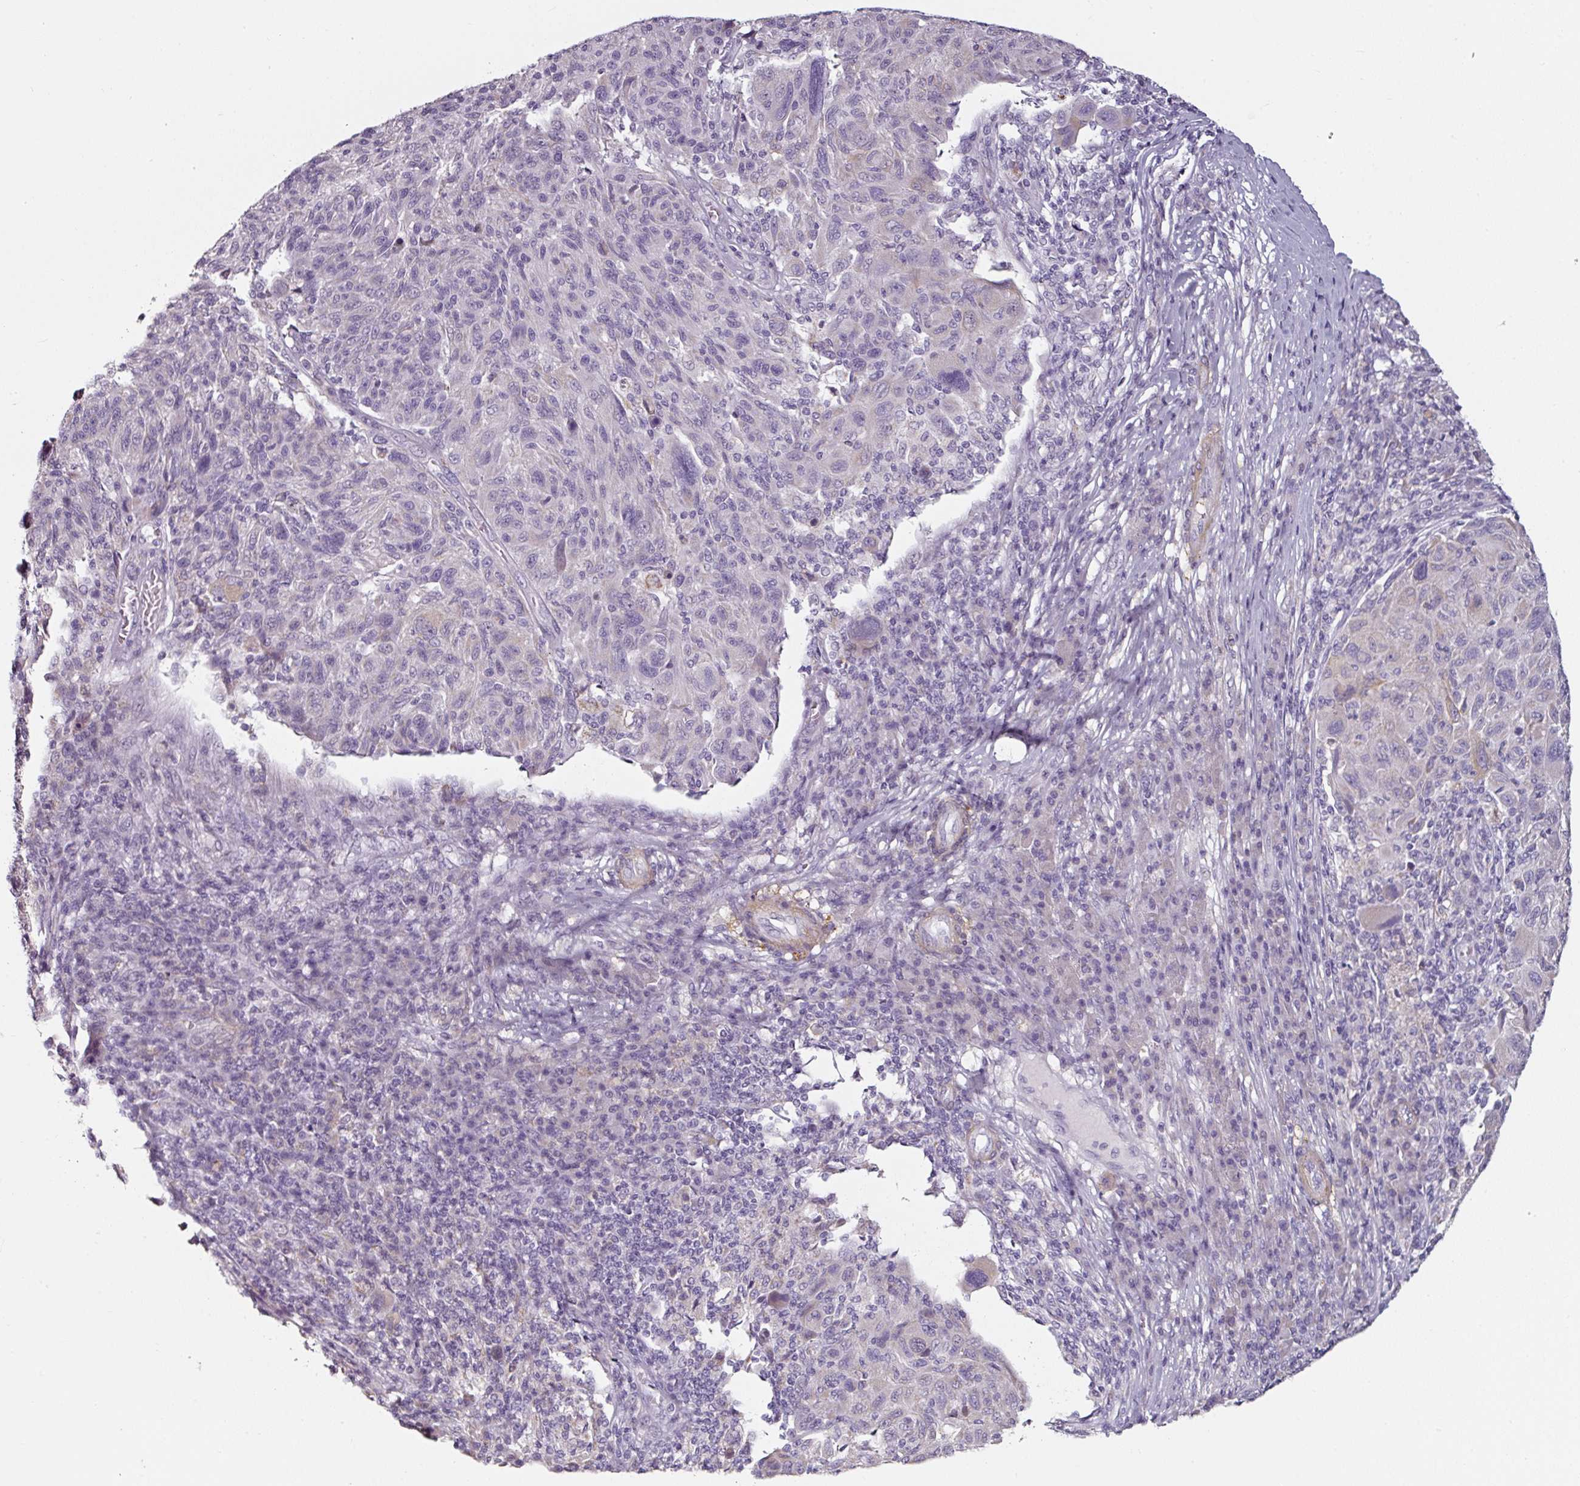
{"staining": {"intensity": "negative", "quantity": "none", "location": "none"}, "tissue": "melanoma", "cell_type": "Tumor cells", "image_type": "cancer", "snomed": [{"axis": "morphology", "description": "Malignant melanoma, NOS"}, {"axis": "topography", "description": "Skin"}], "caption": "A high-resolution histopathology image shows immunohistochemistry (IHC) staining of melanoma, which reveals no significant expression in tumor cells.", "gene": "CAP2", "patient": {"sex": "male", "age": 53}}